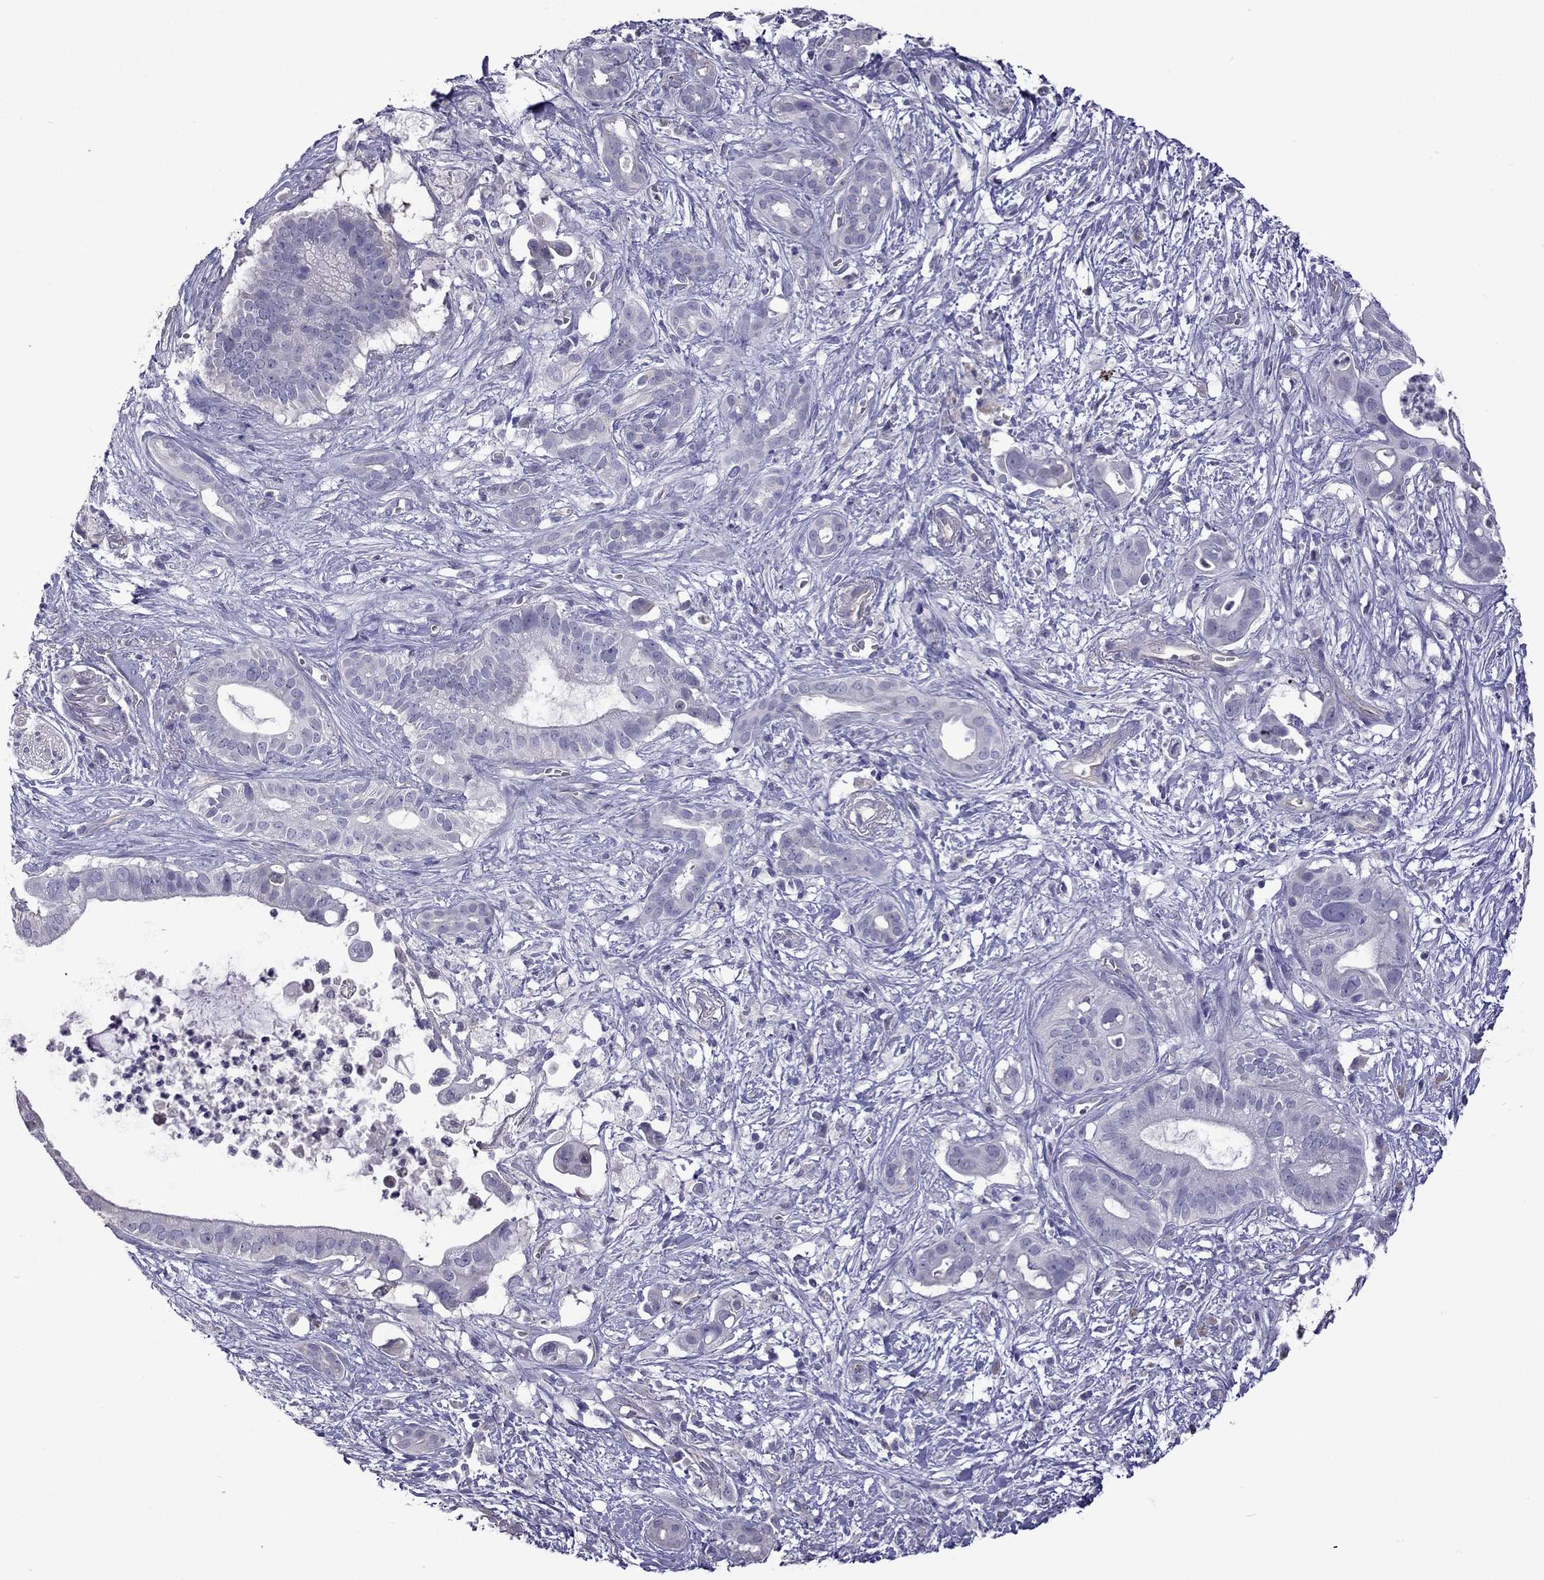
{"staining": {"intensity": "negative", "quantity": "none", "location": "none"}, "tissue": "pancreatic cancer", "cell_type": "Tumor cells", "image_type": "cancer", "snomed": [{"axis": "morphology", "description": "Adenocarcinoma, NOS"}, {"axis": "topography", "description": "Pancreas"}], "caption": "This is a image of immunohistochemistry staining of pancreatic adenocarcinoma, which shows no positivity in tumor cells.", "gene": "FEZ1", "patient": {"sex": "male", "age": 61}}